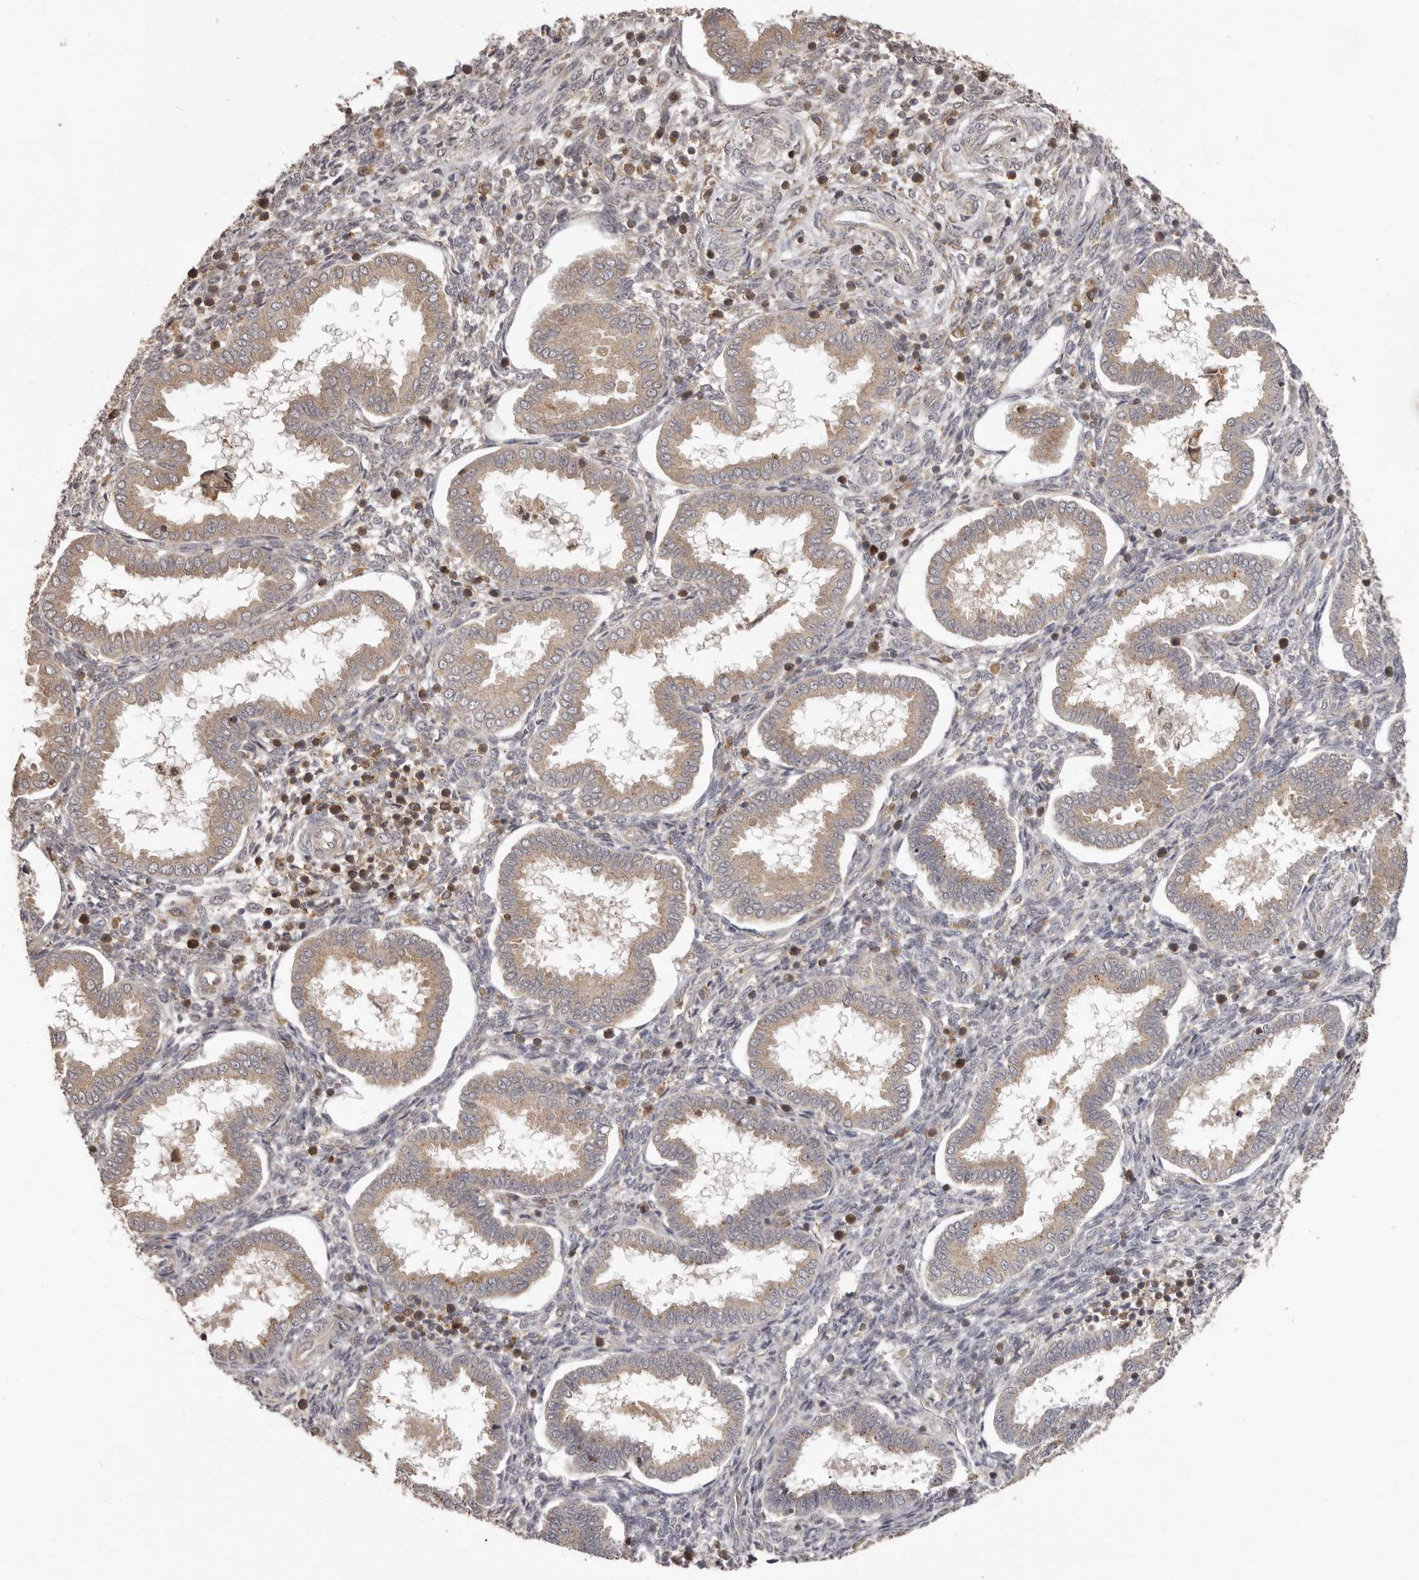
{"staining": {"intensity": "moderate", "quantity": "<25%", "location": "cytoplasmic/membranous"}, "tissue": "endometrium", "cell_type": "Cells in endometrial stroma", "image_type": "normal", "snomed": [{"axis": "morphology", "description": "Normal tissue, NOS"}, {"axis": "topography", "description": "Endometrium"}], "caption": "Immunohistochemical staining of normal human endometrium displays moderate cytoplasmic/membranous protein expression in approximately <25% of cells in endometrial stroma.", "gene": "RNF187", "patient": {"sex": "female", "age": 24}}